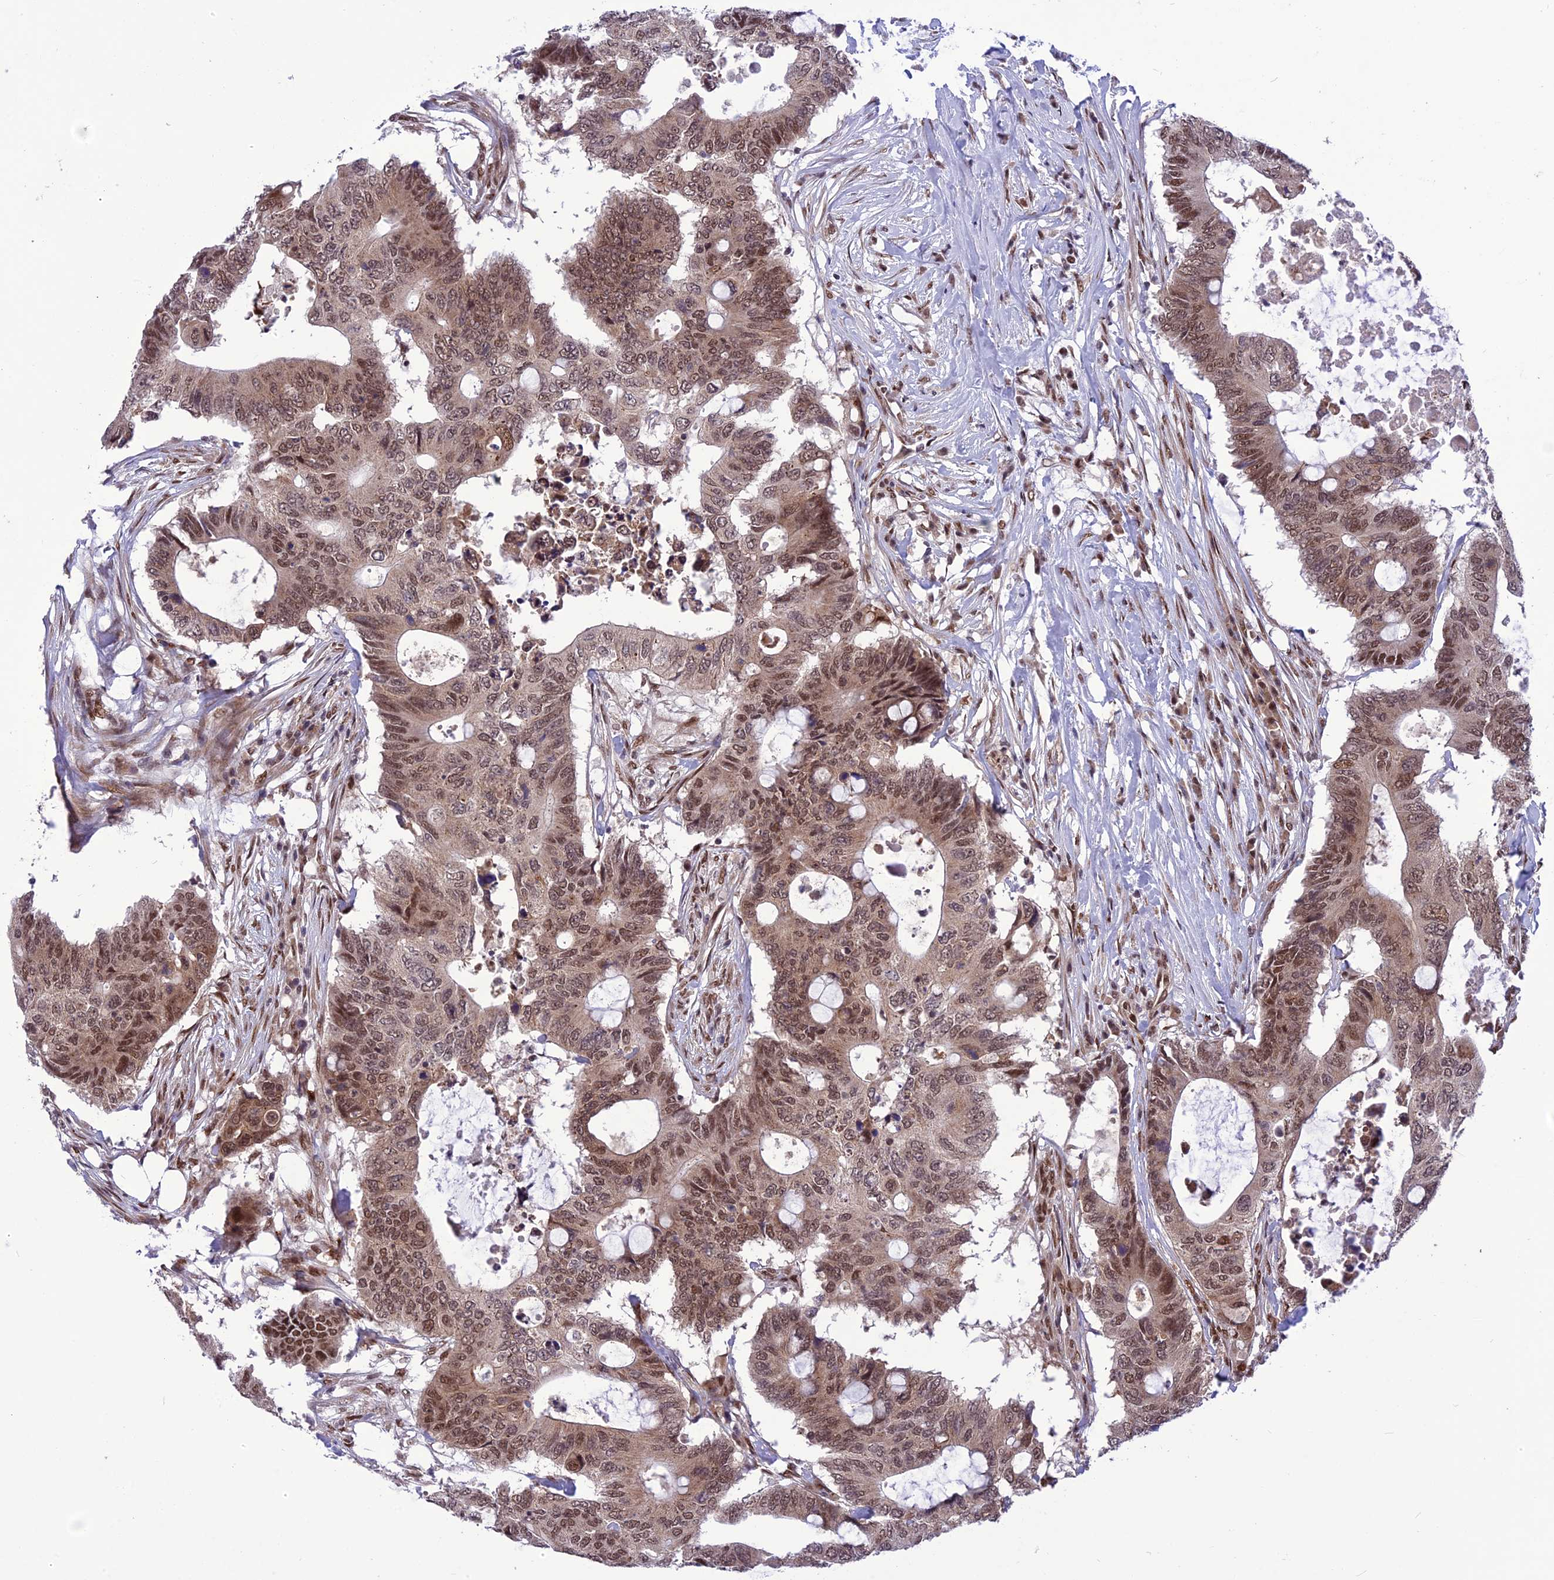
{"staining": {"intensity": "moderate", "quantity": ">75%", "location": "nuclear"}, "tissue": "colorectal cancer", "cell_type": "Tumor cells", "image_type": "cancer", "snomed": [{"axis": "morphology", "description": "Adenocarcinoma, NOS"}, {"axis": "topography", "description": "Colon"}], "caption": "Immunohistochemistry (IHC) of colorectal cancer (adenocarcinoma) demonstrates medium levels of moderate nuclear positivity in approximately >75% of tumor cells.", "gene": "RTRAF", "patient": {"sex": "male", "age": 71}}